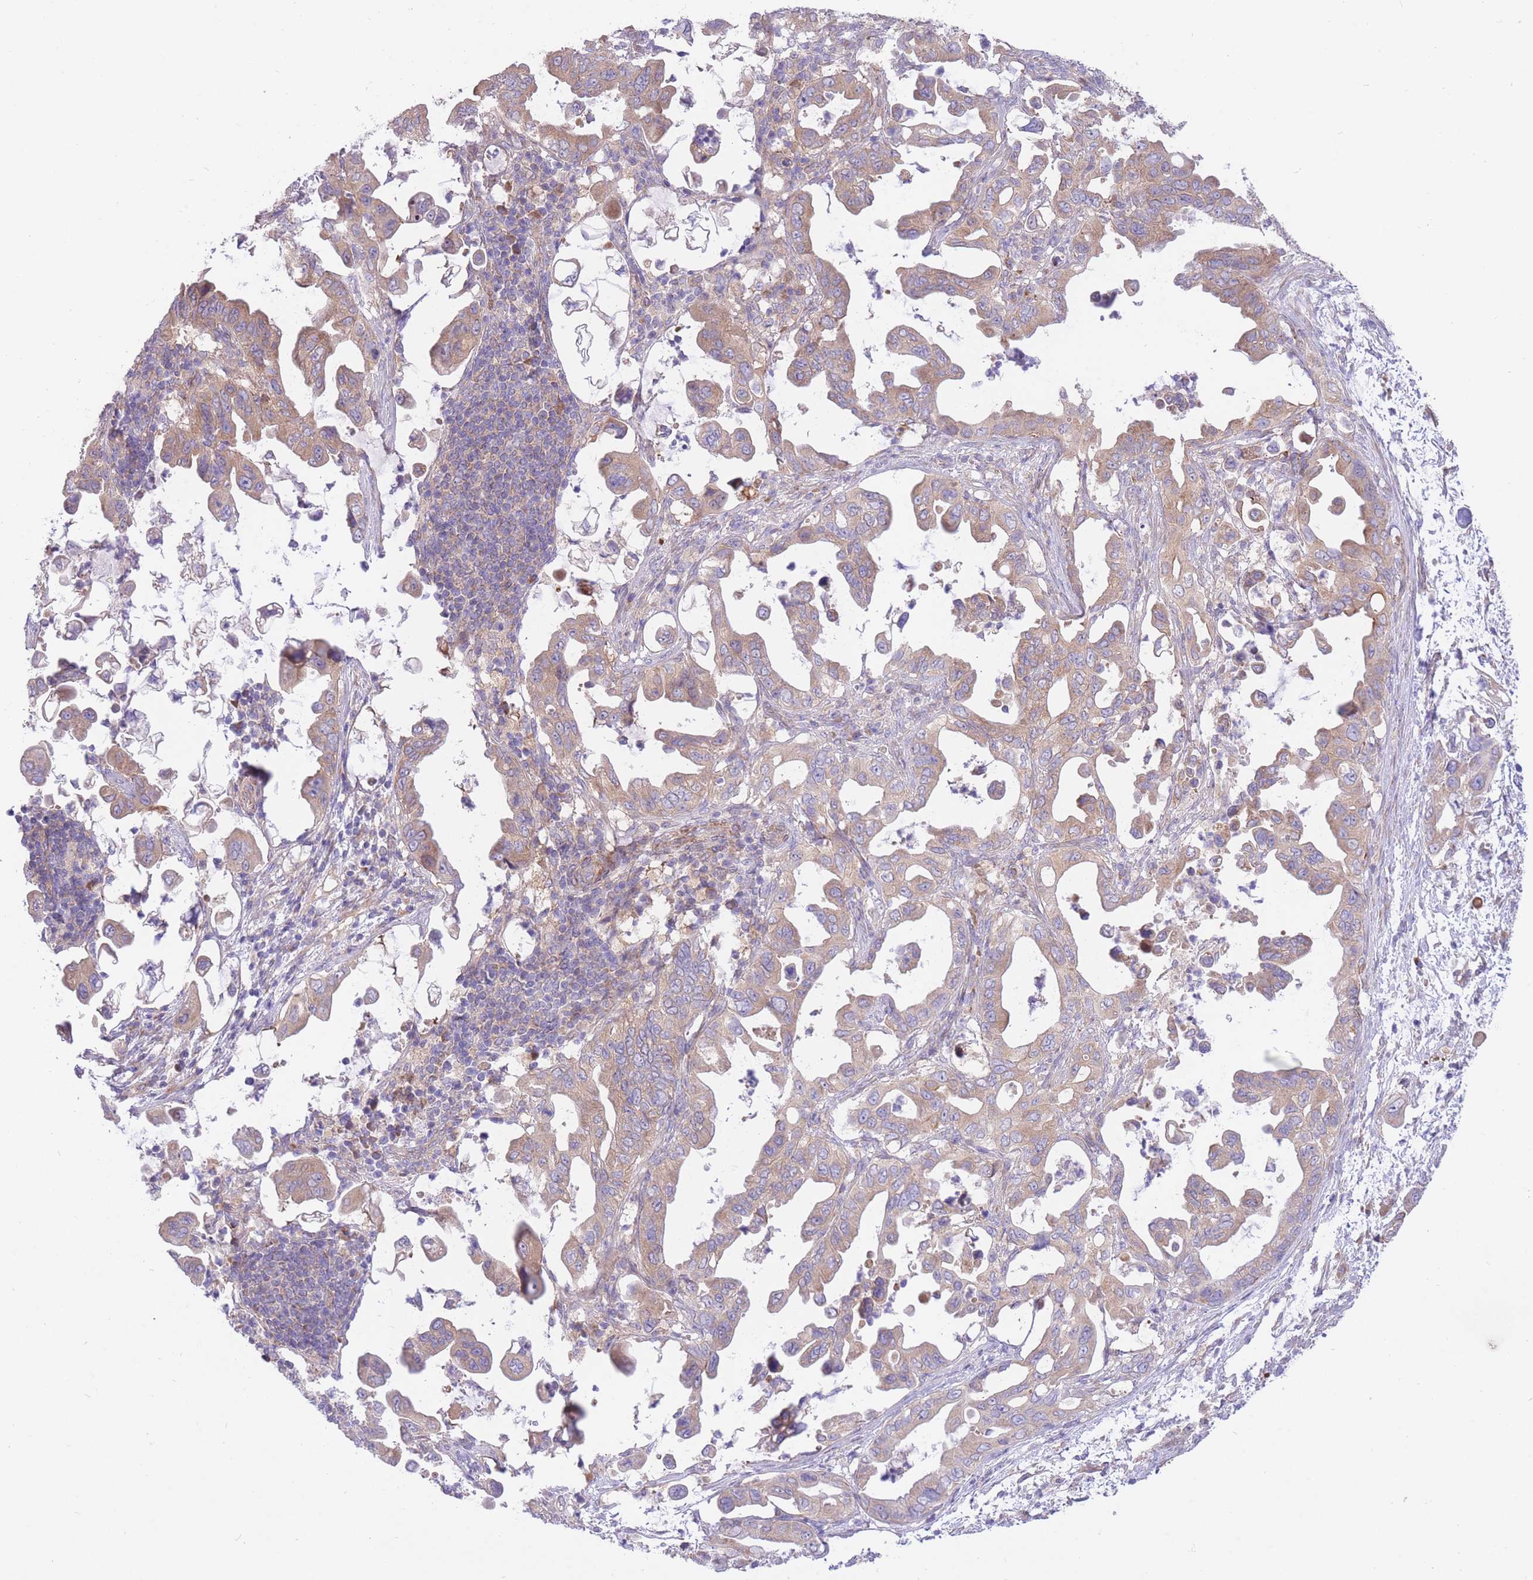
{"staining": {"intensity": "weak", "quantity": ">75%", "location": "cytoplasmic/membranous"}, "tissue": "pancreatic cancer", "cell_type": "Tumor cells", "image_type": "cancer", "snomed": [{"axis": "morphology", "description": "Adenocarcinoma, NOS"}, {"axis": "topography", "description": "Pancreas"}], "caption": "Human pancreatic cancer (adenocarcinoma) stained for a protein (brown) reveals weak cytoplasmic/membranous positive staining in about >75% of tumor cells.", "gene": "CHAC1", "patient": {"sex": "male", "age": 61}}